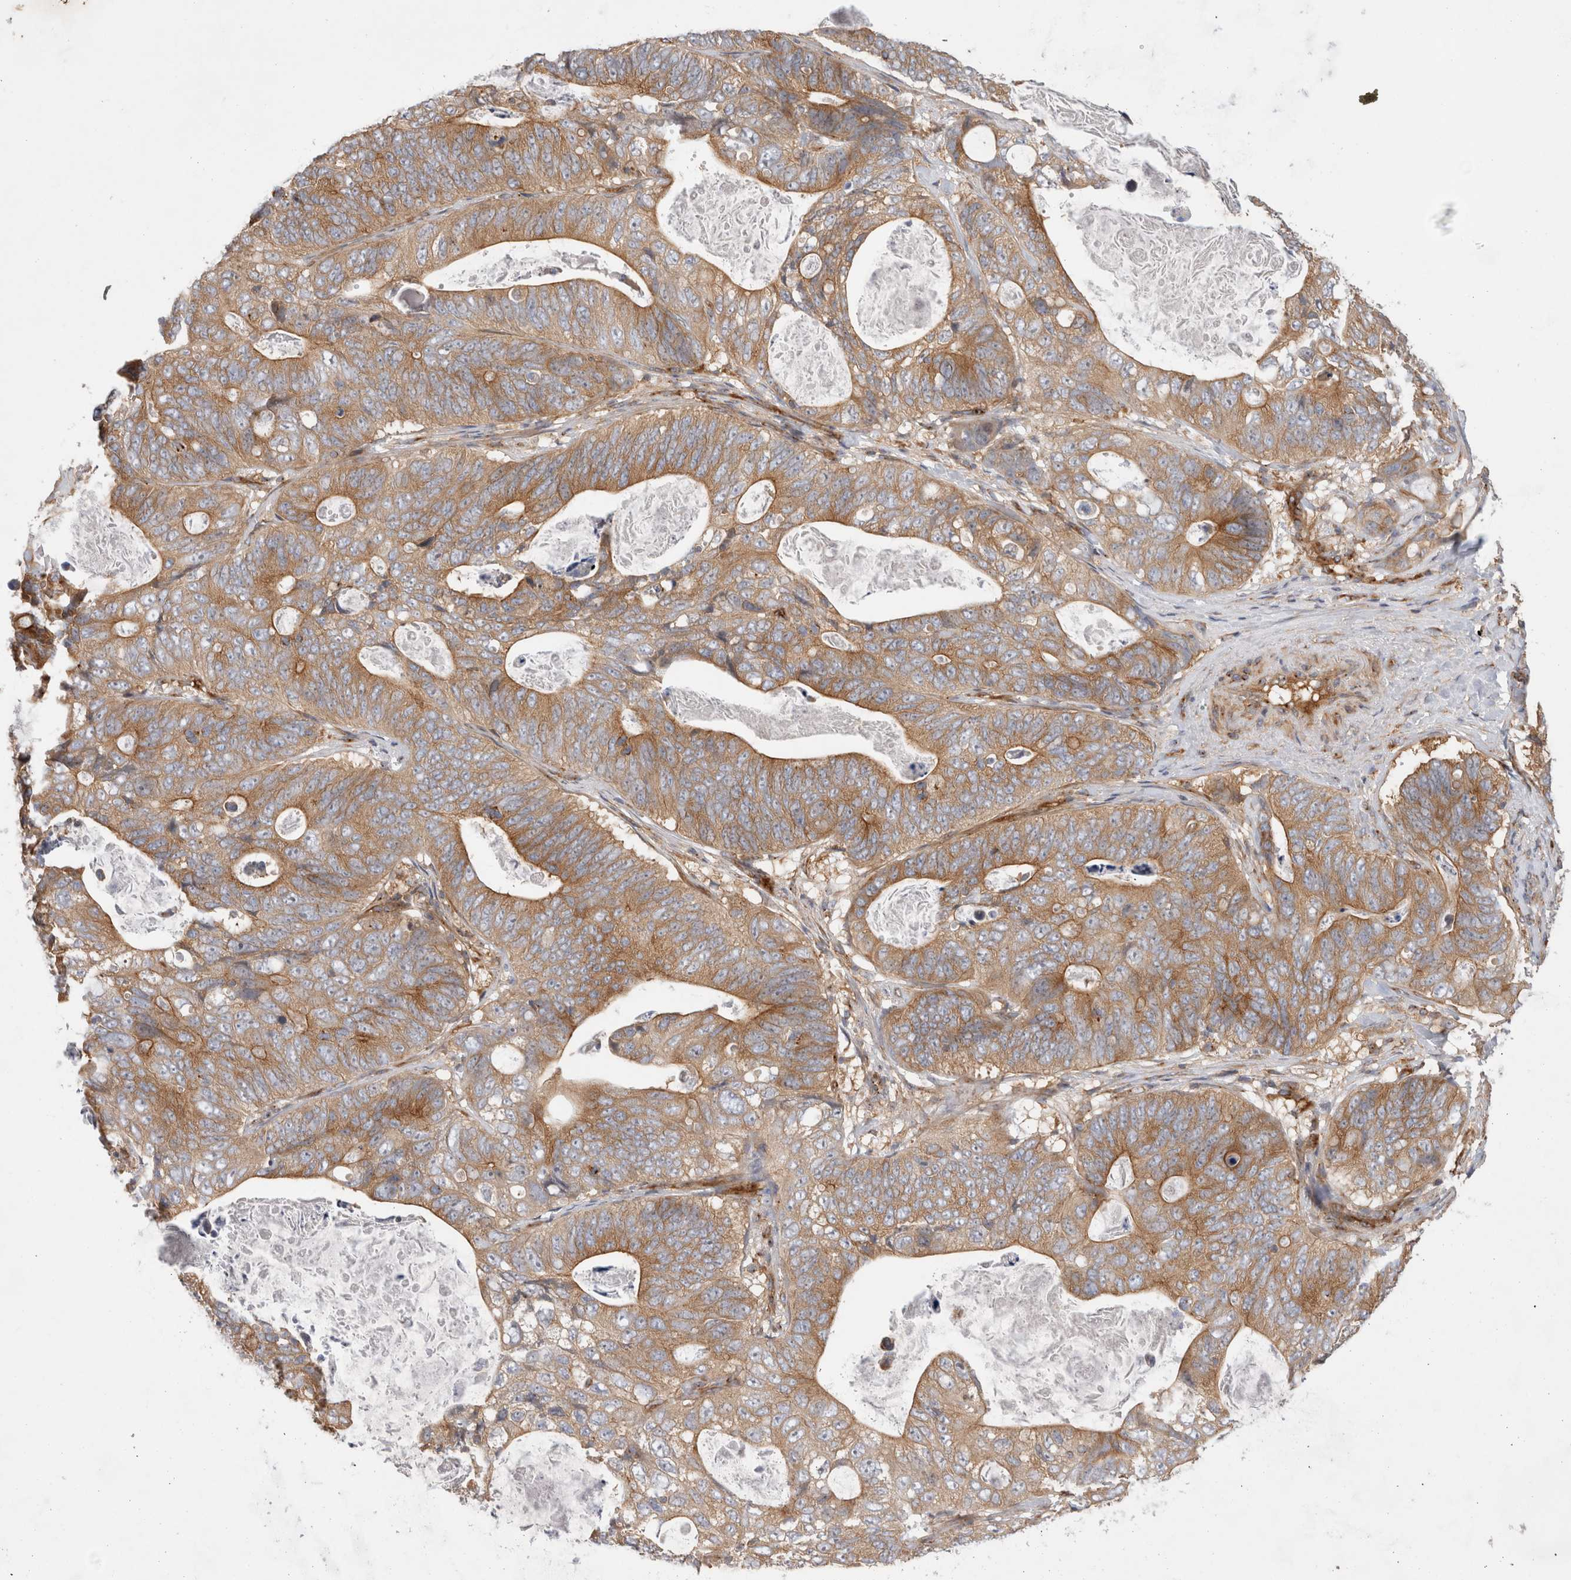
{"staining": {"intensity": "moderate", "quantity": ">75%", "location": "cytoplasmic/membranous"}, "tissue": "stomach cancer", "cell_type": "Tumor cells", "image_type": "cancer", "snomed": [{"axis": "morphology", "description": "Normal tissue, NOS"}, {"axis": "morphology", "description": "Adenocarcinoma, NOS"}, {"axis": "topography", "description": "Stomach"}], "caption": "Stomach adenocarcinoma stained with immunohistochemistry displays moderate cytoplasmic/membranous expression in about >75% of tumor cells.", "gene": "GPR150", "patient": {"sex": "female", "age": 89}}